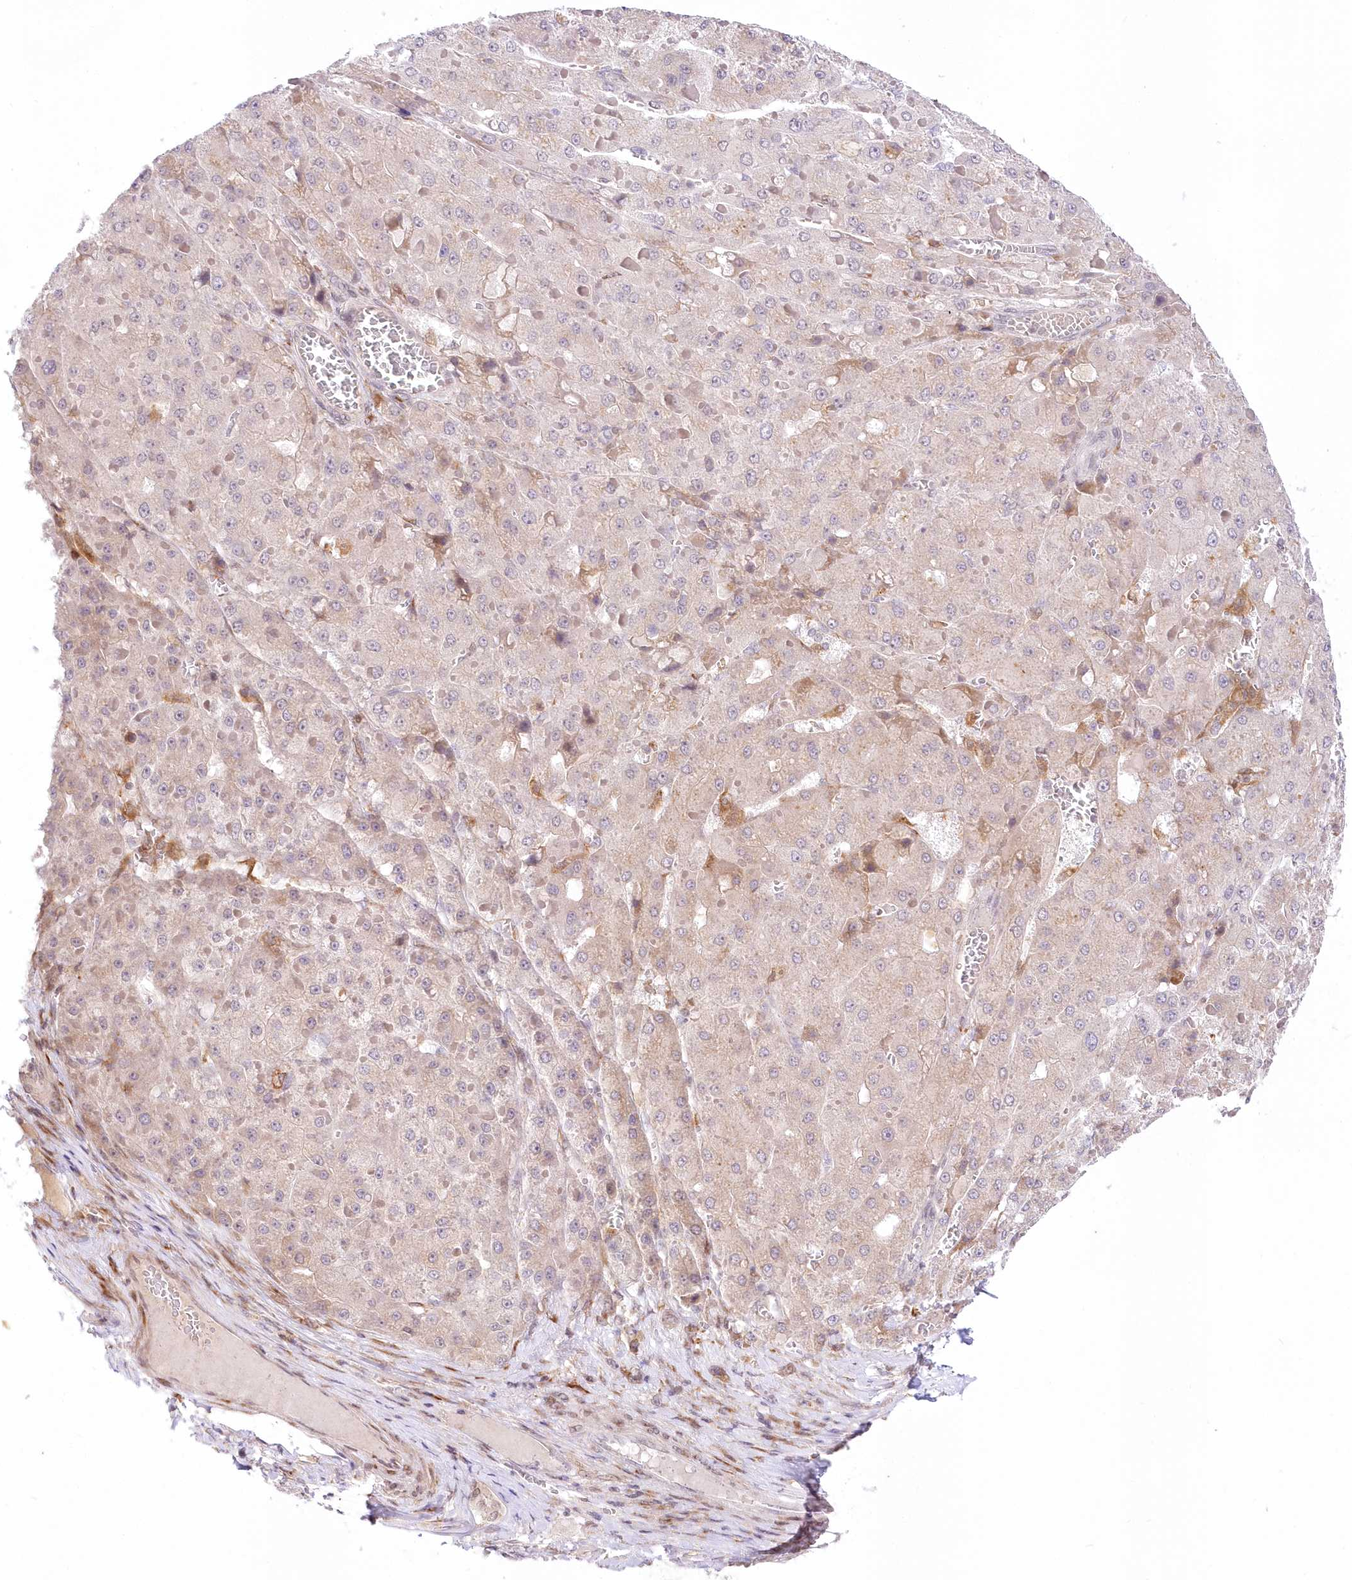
{"staining": {"intensity": "weak", "quantity": "25%-75%", "location": "cytoplasmic/membranous"}, "tissue": "liver cancer", "cell_type": "Tumor cells", "image_type": "cancer", "snomed": [{"axis": "morphology", "description": "Carcinoma, Hepatocellular, NOS"}, {"axis": "topography", "description": "Liver"}], "caption": "Immunohistochemical staining of liver cancer (hepatocellular carcinoma) shows low levels of weak cytoplasmic/membranous protein positivity in approximately 25%-75% of tumor cells.", "gene": "LDB1", "patient": {"sex": "female", "age": 73}}